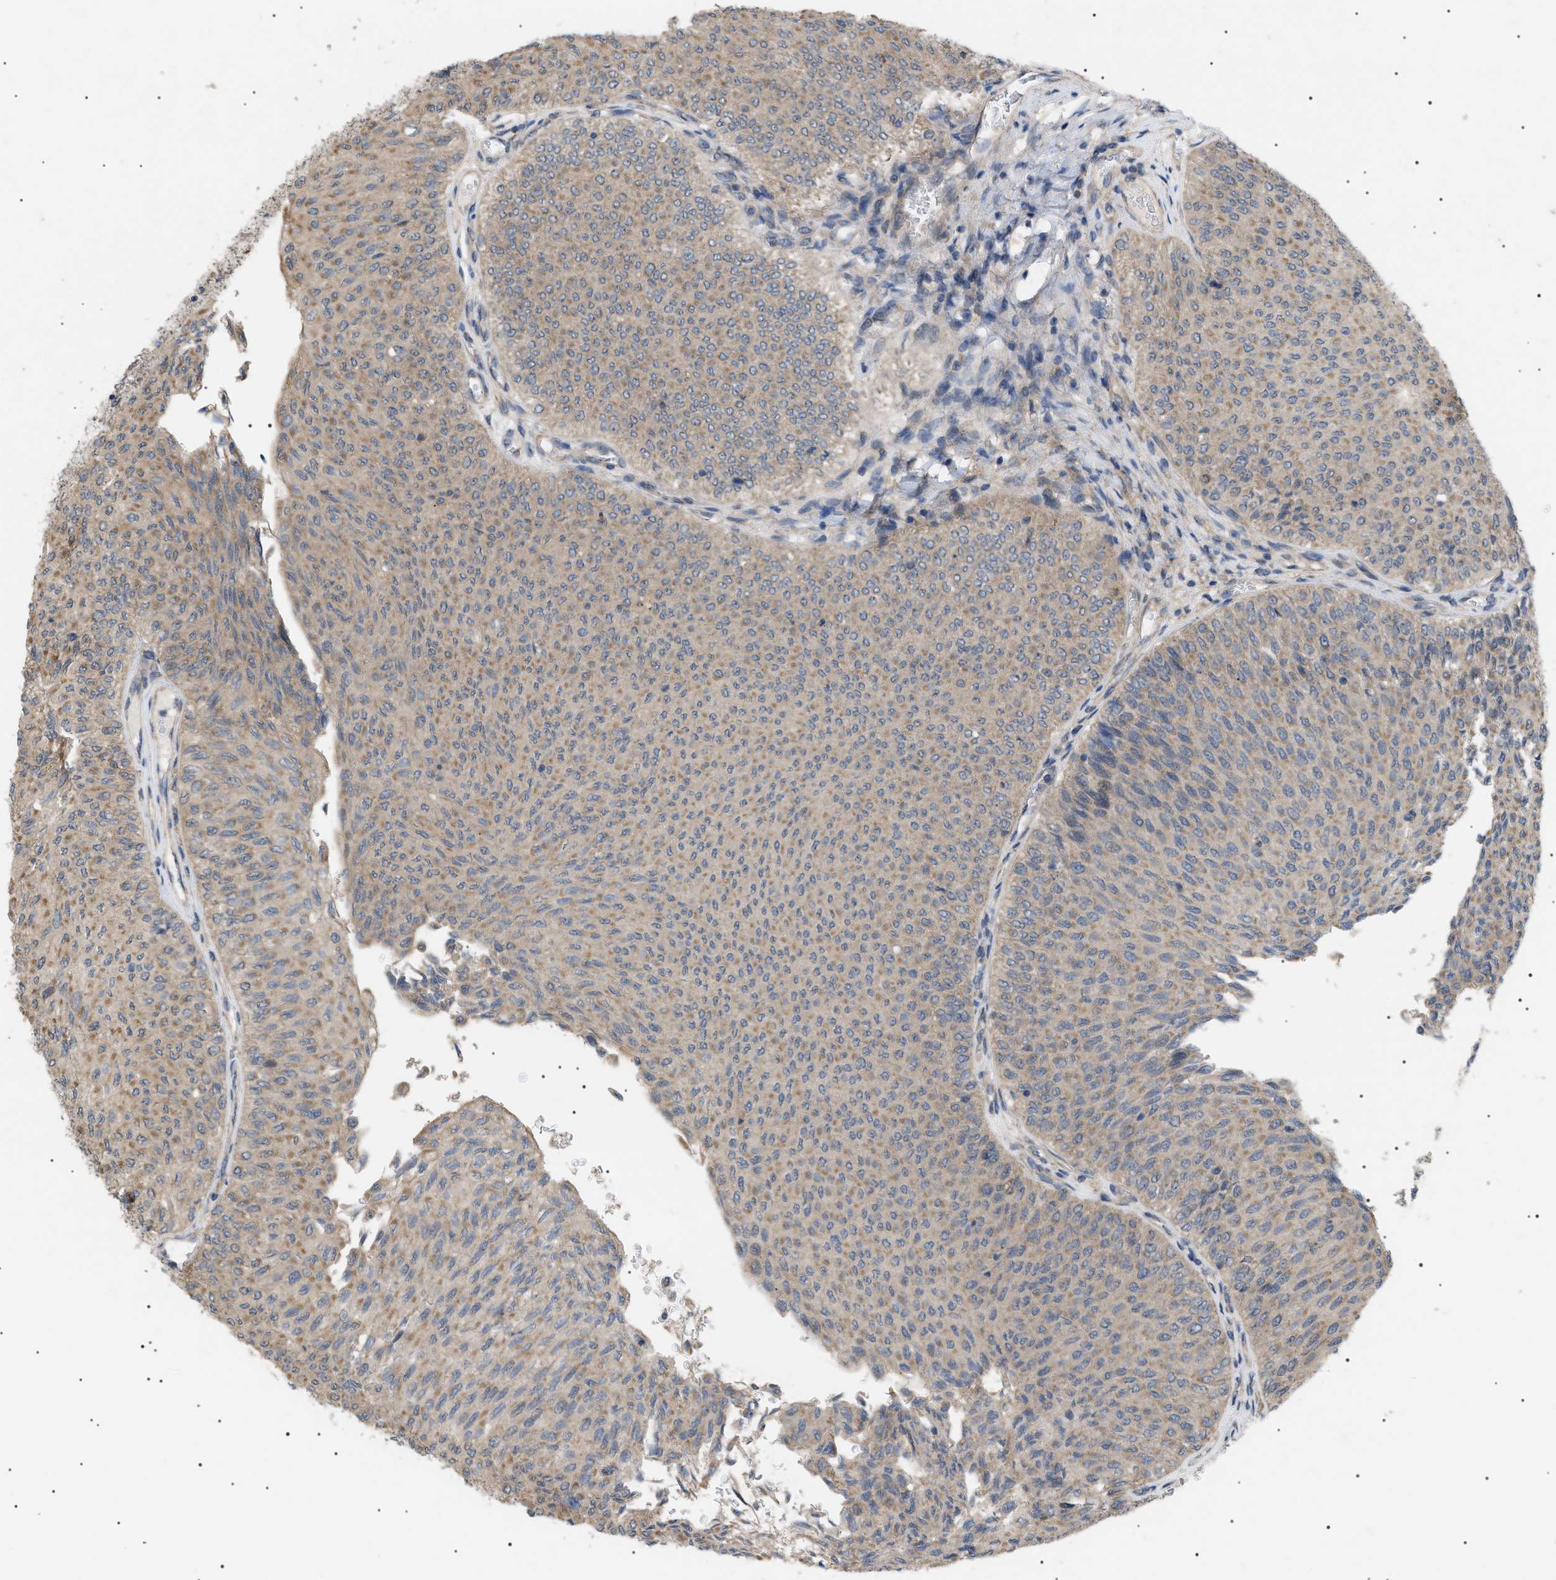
{"staining": {"intensity": "weak", "quantity": ">75%", "location": "cytoplasmic/membranous"}, "tissue": "urothelial cancer", "cell_type": "Tumor cells", "image_type": "cancer", "snomed": [{"axis": "morphology", "description": "Urothelial carcinoma, Low grade"}, {"axis": "topography", "description": "Urinary bladder"}], "caption": "Urothelial cancer was stained to show a protein in brown. There is low levels of weak cytoplasmic/membranous positivity in approximately >75% of tumor cells.", "gene": "IRS2", "patient": {"sex": "male", "age": 78}}